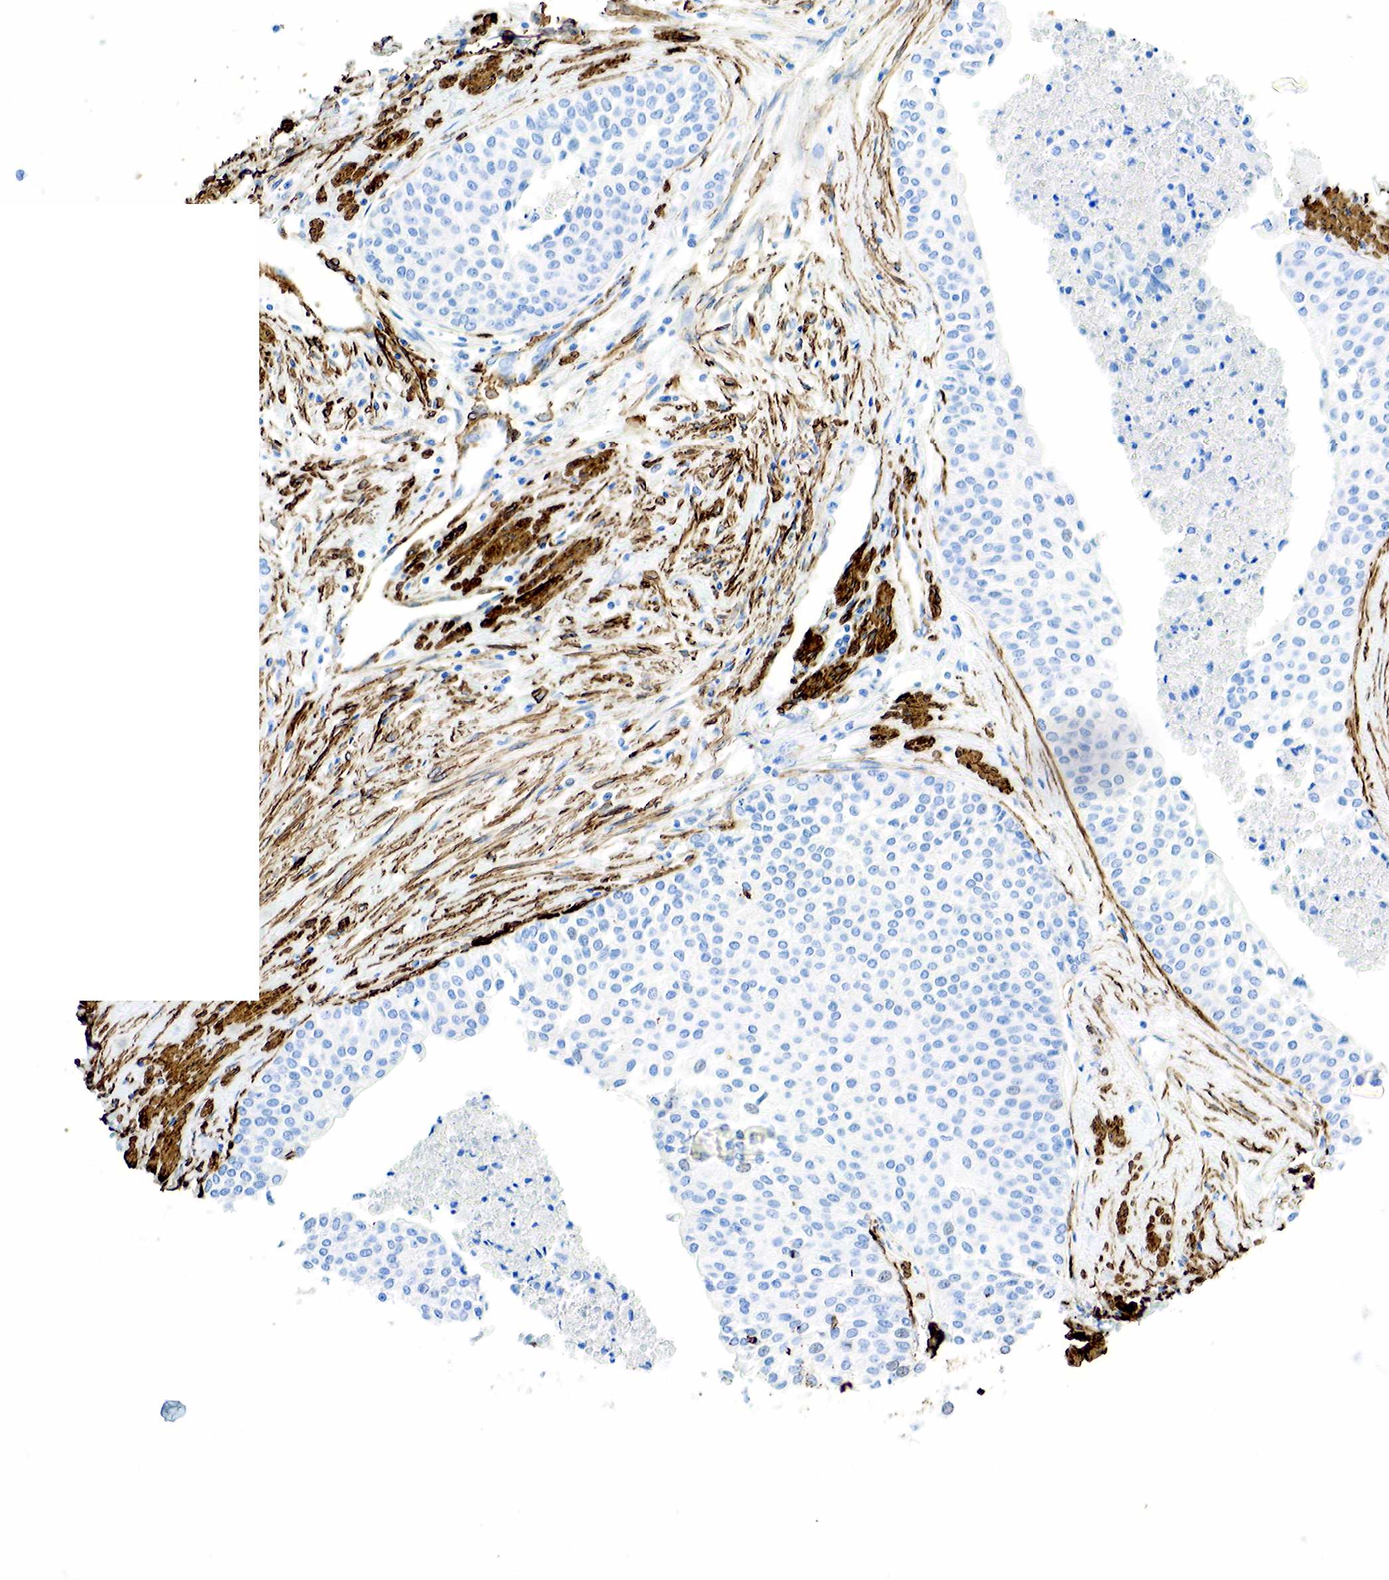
{"staining": {"intensity": "negative", "quantity": "none", "location": "none"}, "tissue": "urothelial cancer", "cell_type": "Tumor cells", "image_type": "cancer", "snomed": [{"axis": "morphology", "description": "Urothelial carcinoma, Low grade"}, {"axis": "topography", "description": "Urinary bladder"}], "caption": "Immunohistochemical staining of human urothelial cancer demonstrates no significant positivity in tumor cells.", "gene": "ACTA1", "patient": {"sex": "female", "age": 73}}